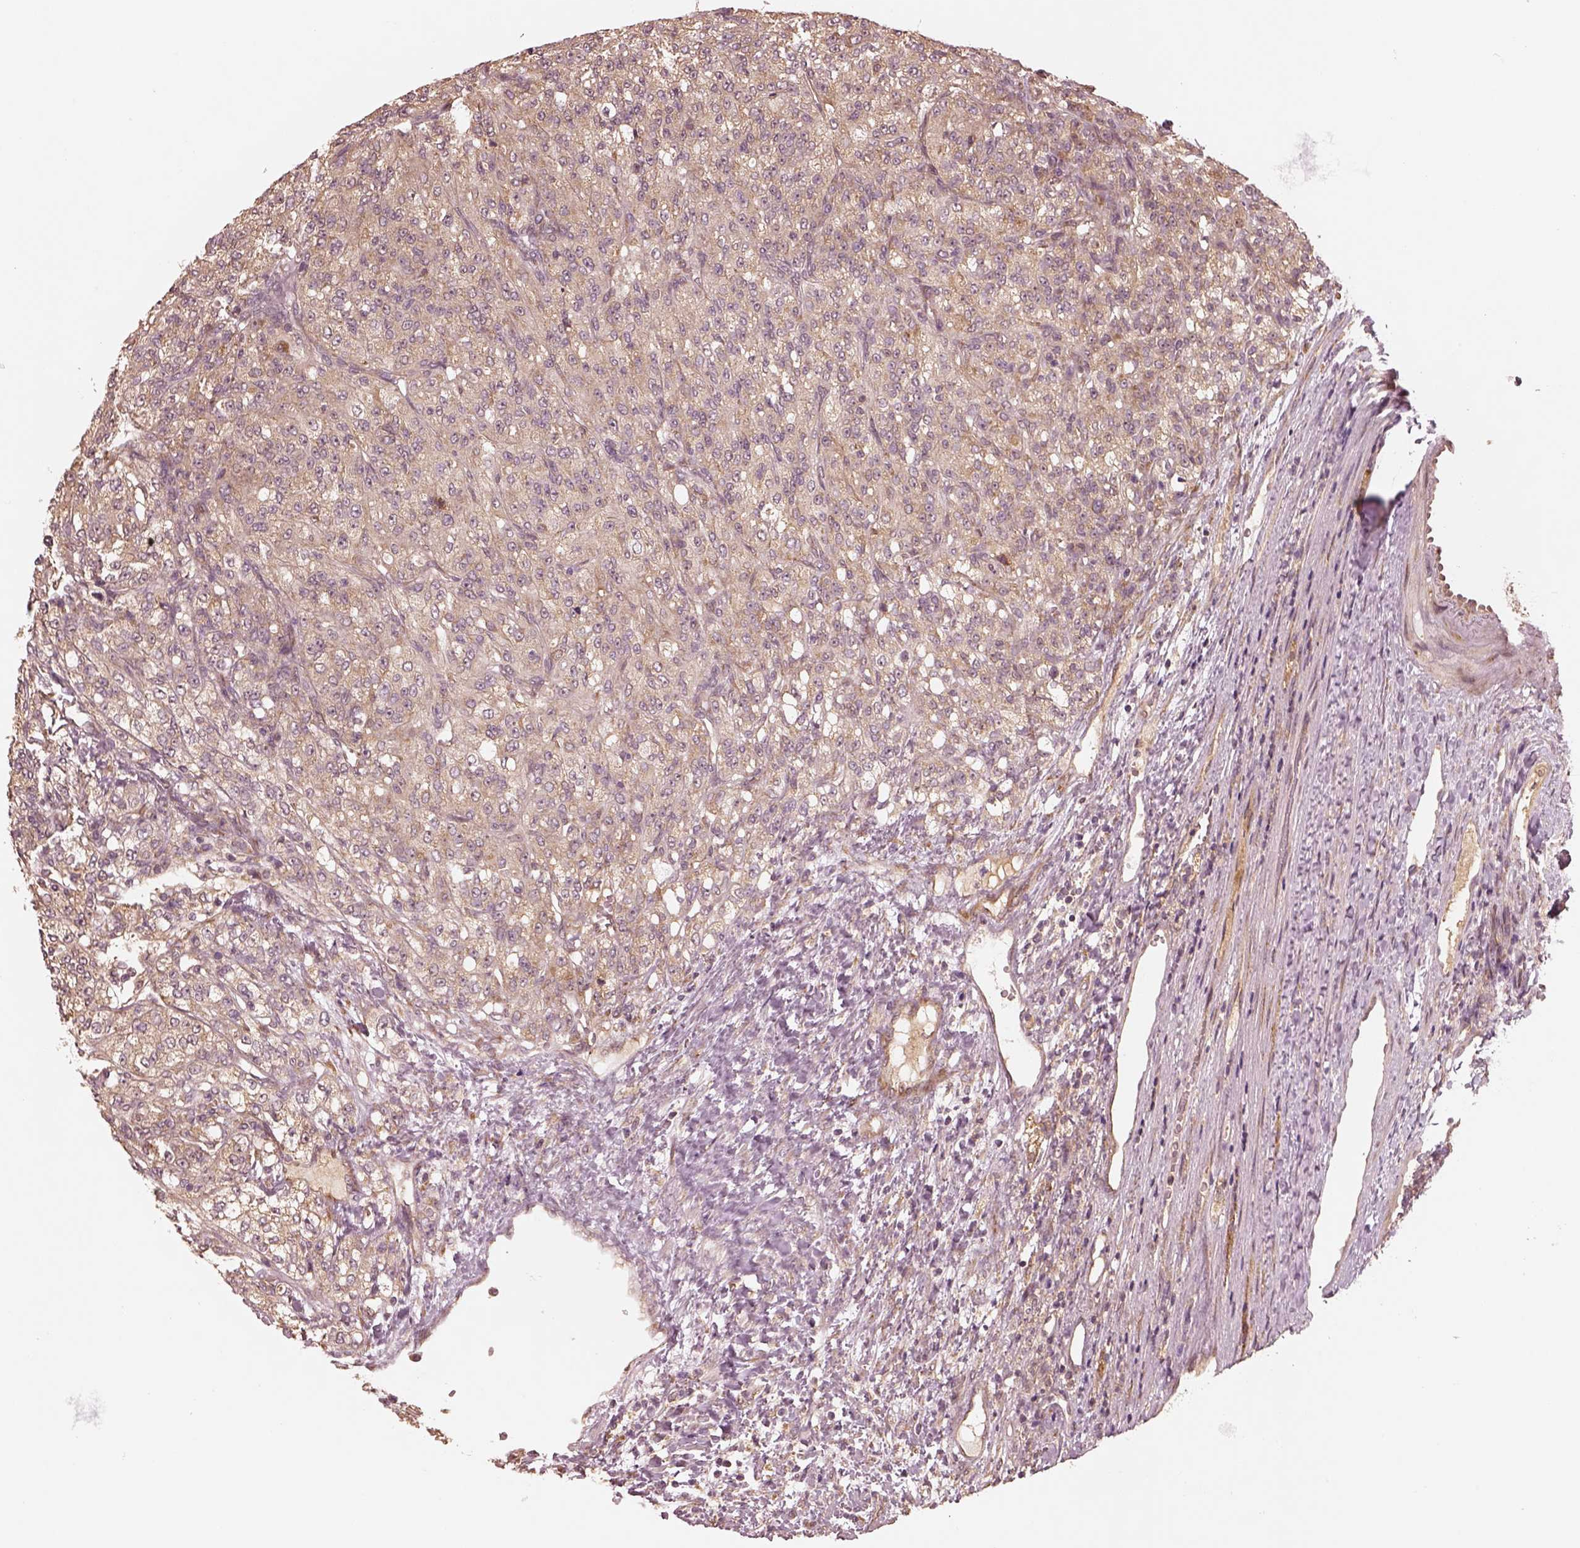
{"staining": {"intensity": "weak", "quantity": ">75%", "location": "cytoplasmic/membranous"}, "tissue": "renal cancer", "cell_type": "Tumor cells", "image_type": "cancer", "snomed": [{"axis": "morphology", "description": "Adenocarcinoma, NOS"}, {"axis": "topography", "description": "Kidney"}], "caption": "Tumor cells reveal low levels of weak cytoplasmic/membranous expression in approximately >75% of cells in human renal cancer (adenocarcinoma). (brown staining indicates protein expression, while blue staining denotes nuclei).", "gene": "RPS5", "patient": {"sex": "female", "age": 63}}